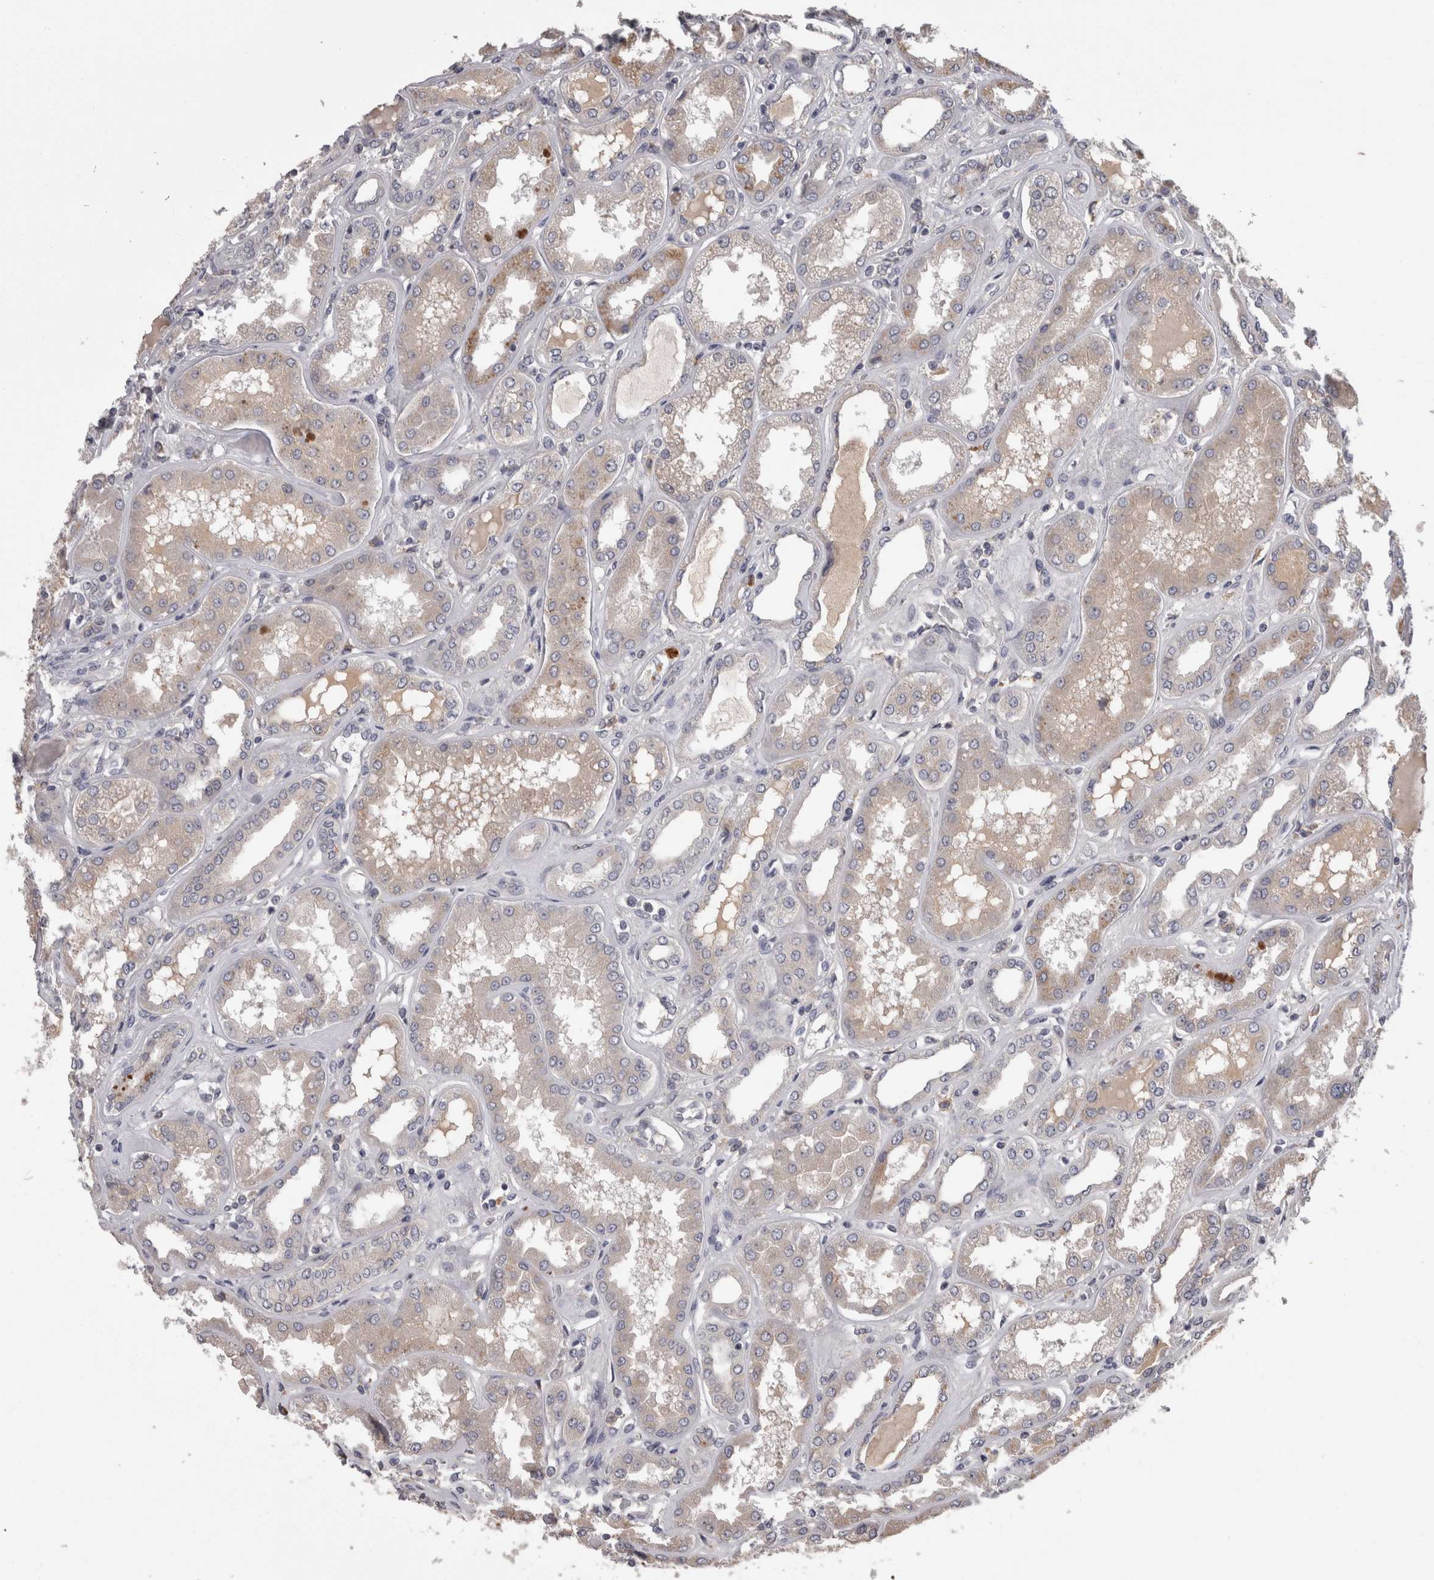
{"staining": {"intensity": "negative", "quantity": "none", "location": "none"}, "tissue": "kidney", "cell_type": "Cells in glomeruli", "image_type": "normal", "snomed": [{"axis": "morphology", "description": "Normal tissue, NOS"}, {"axis": "topography", "description": "Kidney"}], "caption": "The image exhibits no significant expression in cells in glomeruli of kidney.", "gene": "PCM1", "patient": {"sex": "female", "age": 56}}